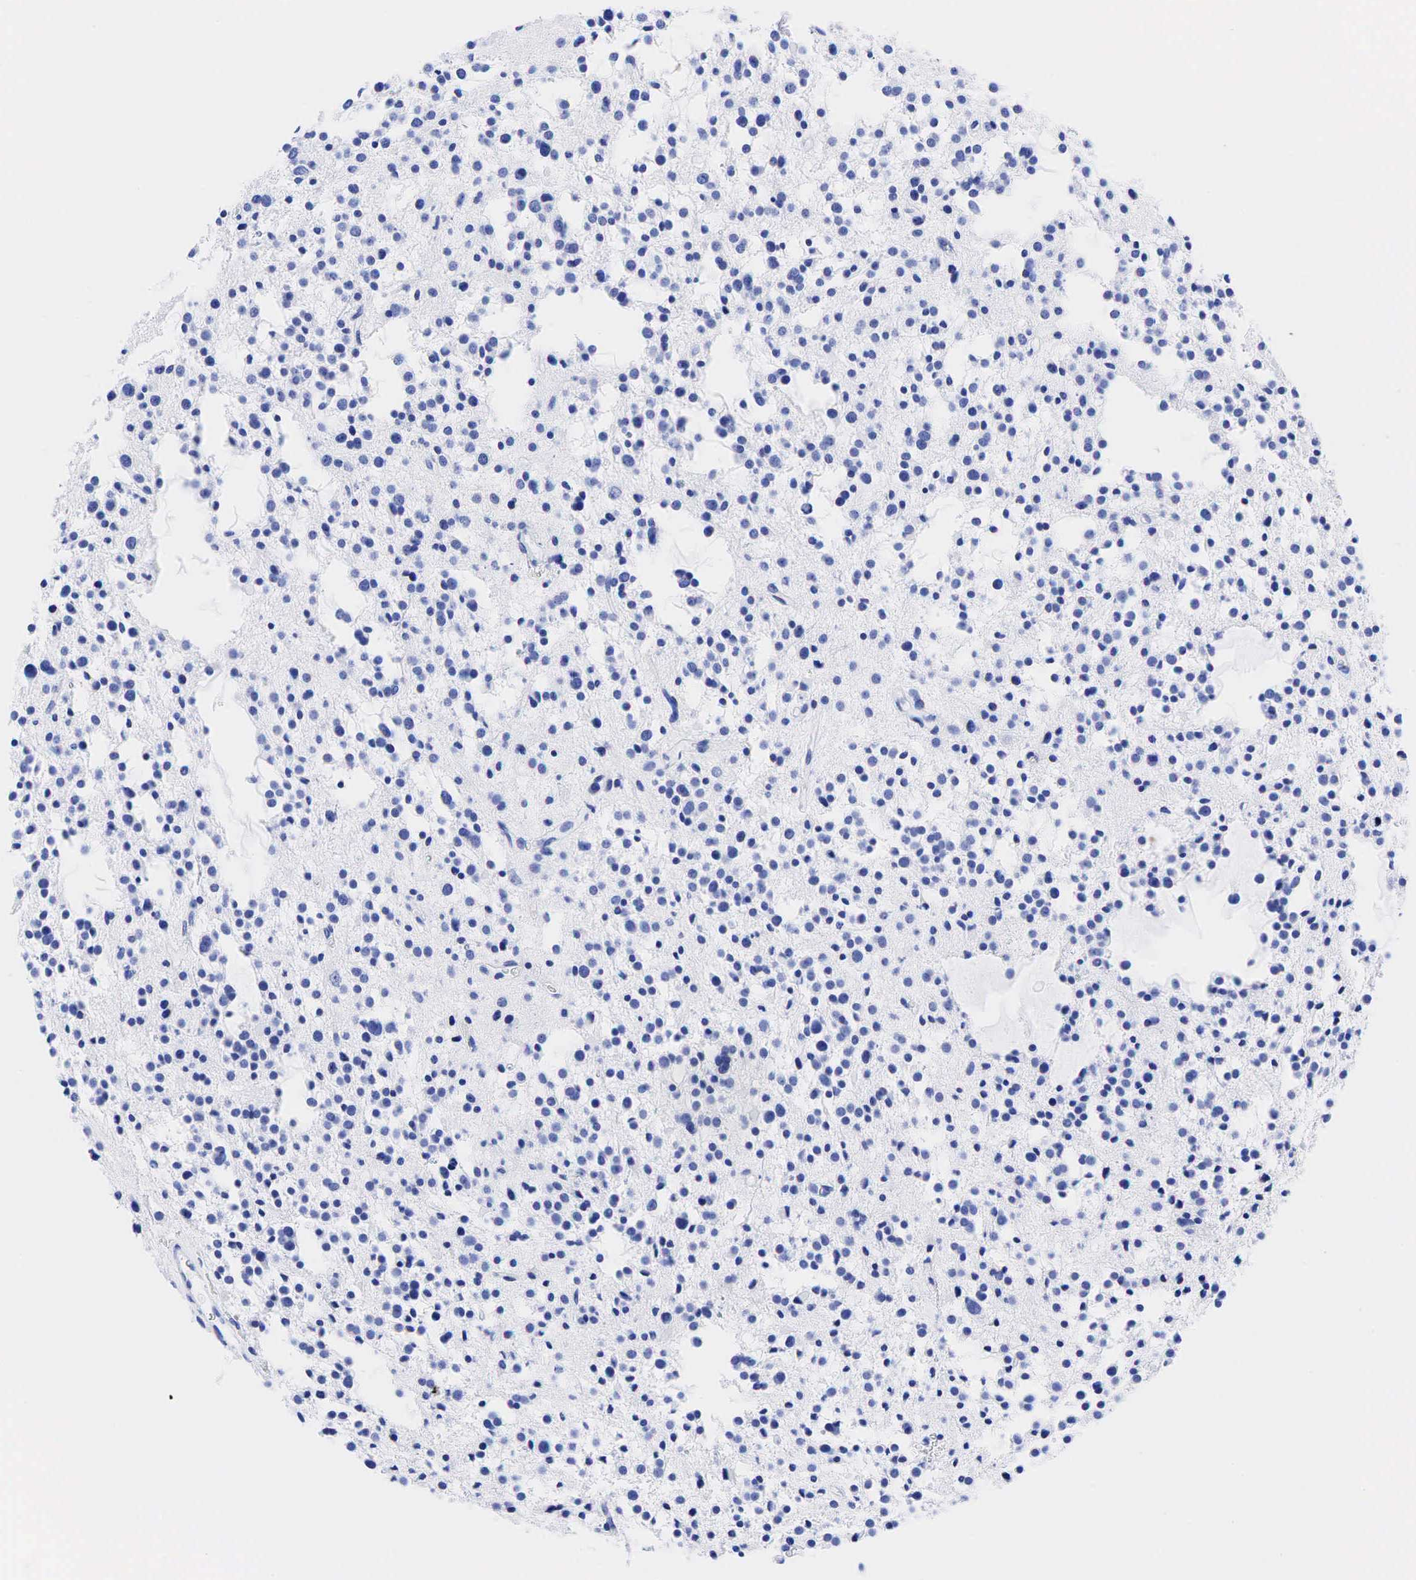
{"staining": {"intensity": "negative", "quantity": "none", "location": "none"}, "tissue": "glioma", "cell_type": "Tumor cells", "image_type": "cancer", "snomed": [{"axis": "morphology", "description": "Glioma, malignant, Low grade"}, {"axis": "topography", "description": "Brain"}], "caption": "A histopathology image of human malignant glioma (low-grade) is negative for staining in tumor cells.", "gene": "CEACAM5", "patient": {"sex": "female", "age": 36}}